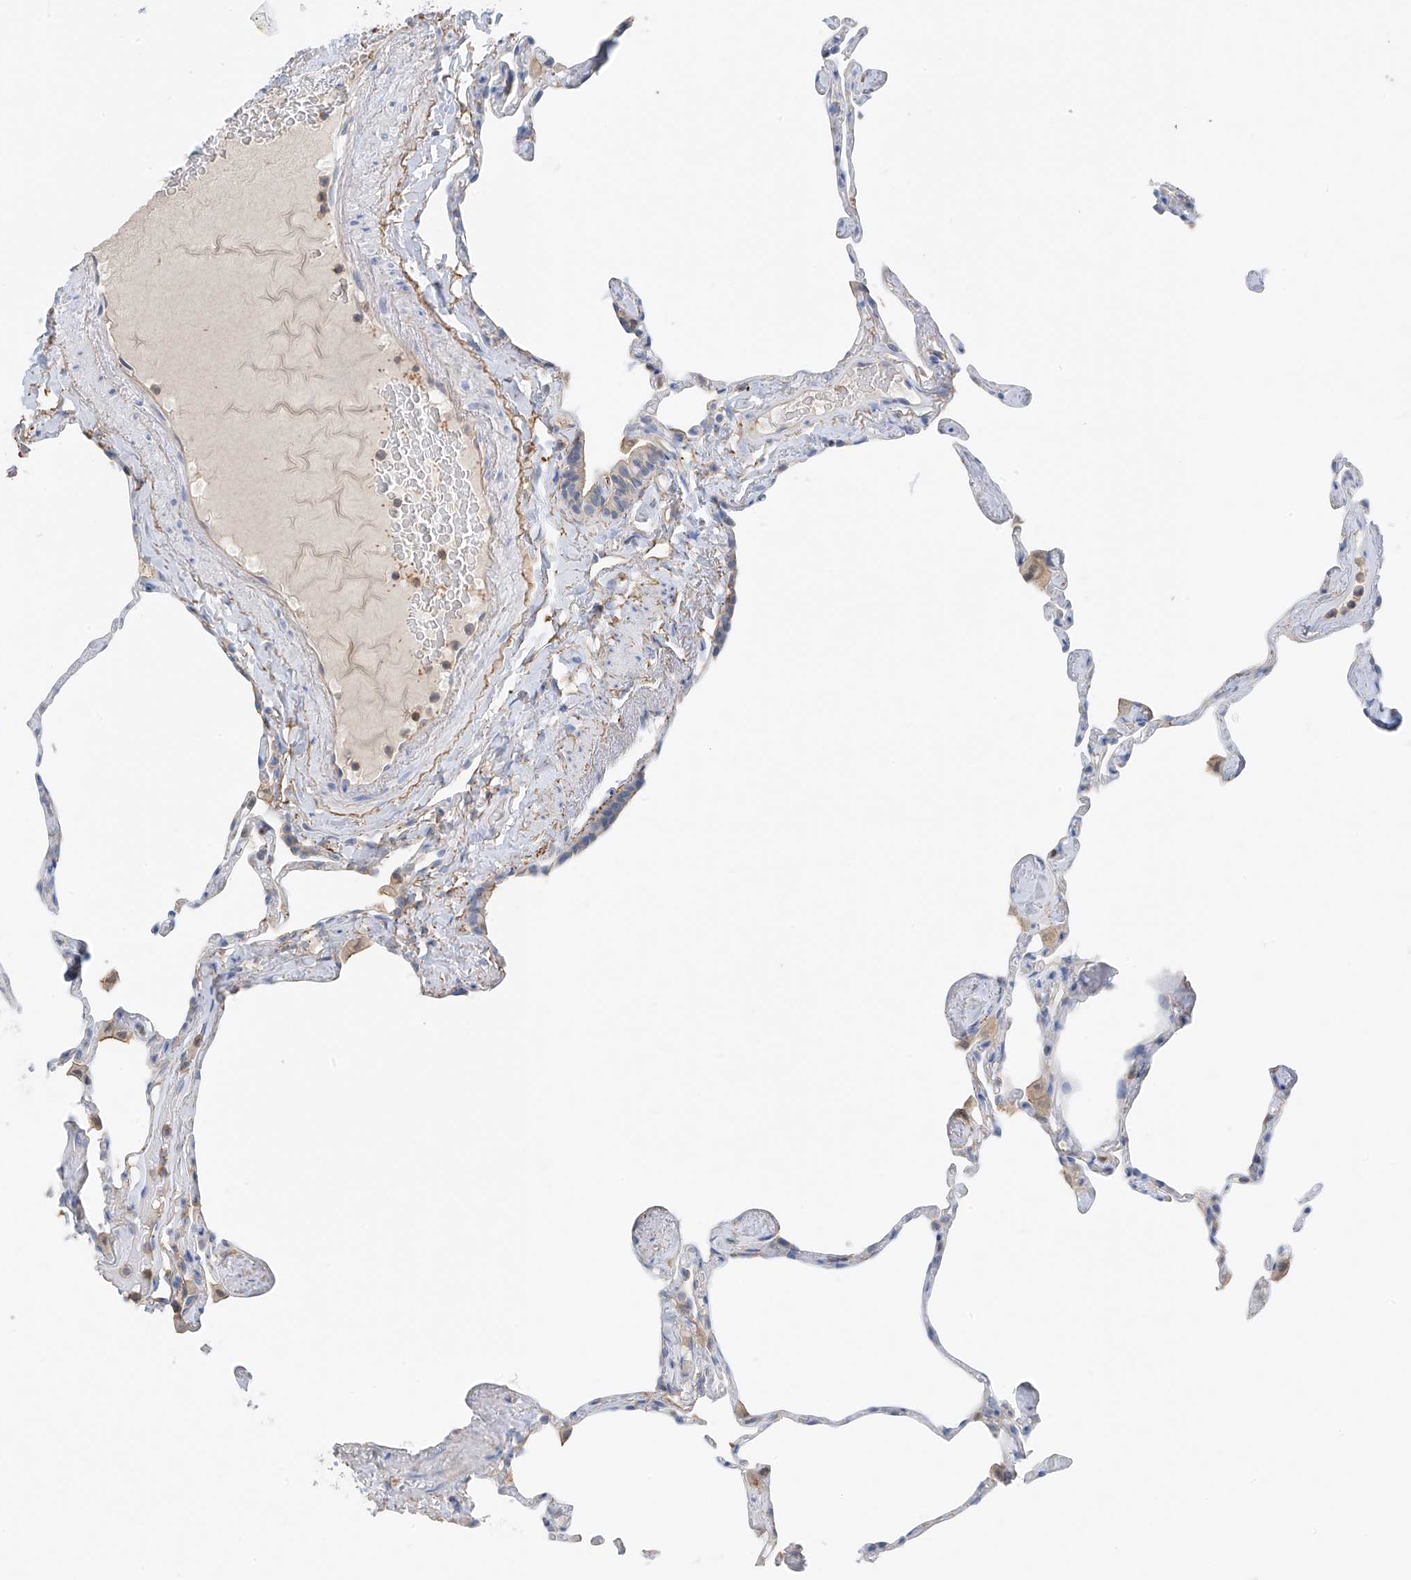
{"staining": {"intensity": "negative", "quantity": "none", "location": "none"}, "tissue": "lung", "cell_type": "Alveolar cells", "image_type": "normal", "snomed": [{"axis": "morphology", "description": "Normal tissue, NOS"}, {"axis": "topography", "description": "Lung"}], "caption": "Immunohistochemistry (IHC) photomicrograph of unremarkable lung stained for a protein (brown), which exhibits no positivity in alveolar cells.", "gene": "NALCN", "patient": {"sex": "male", "age": 65}}